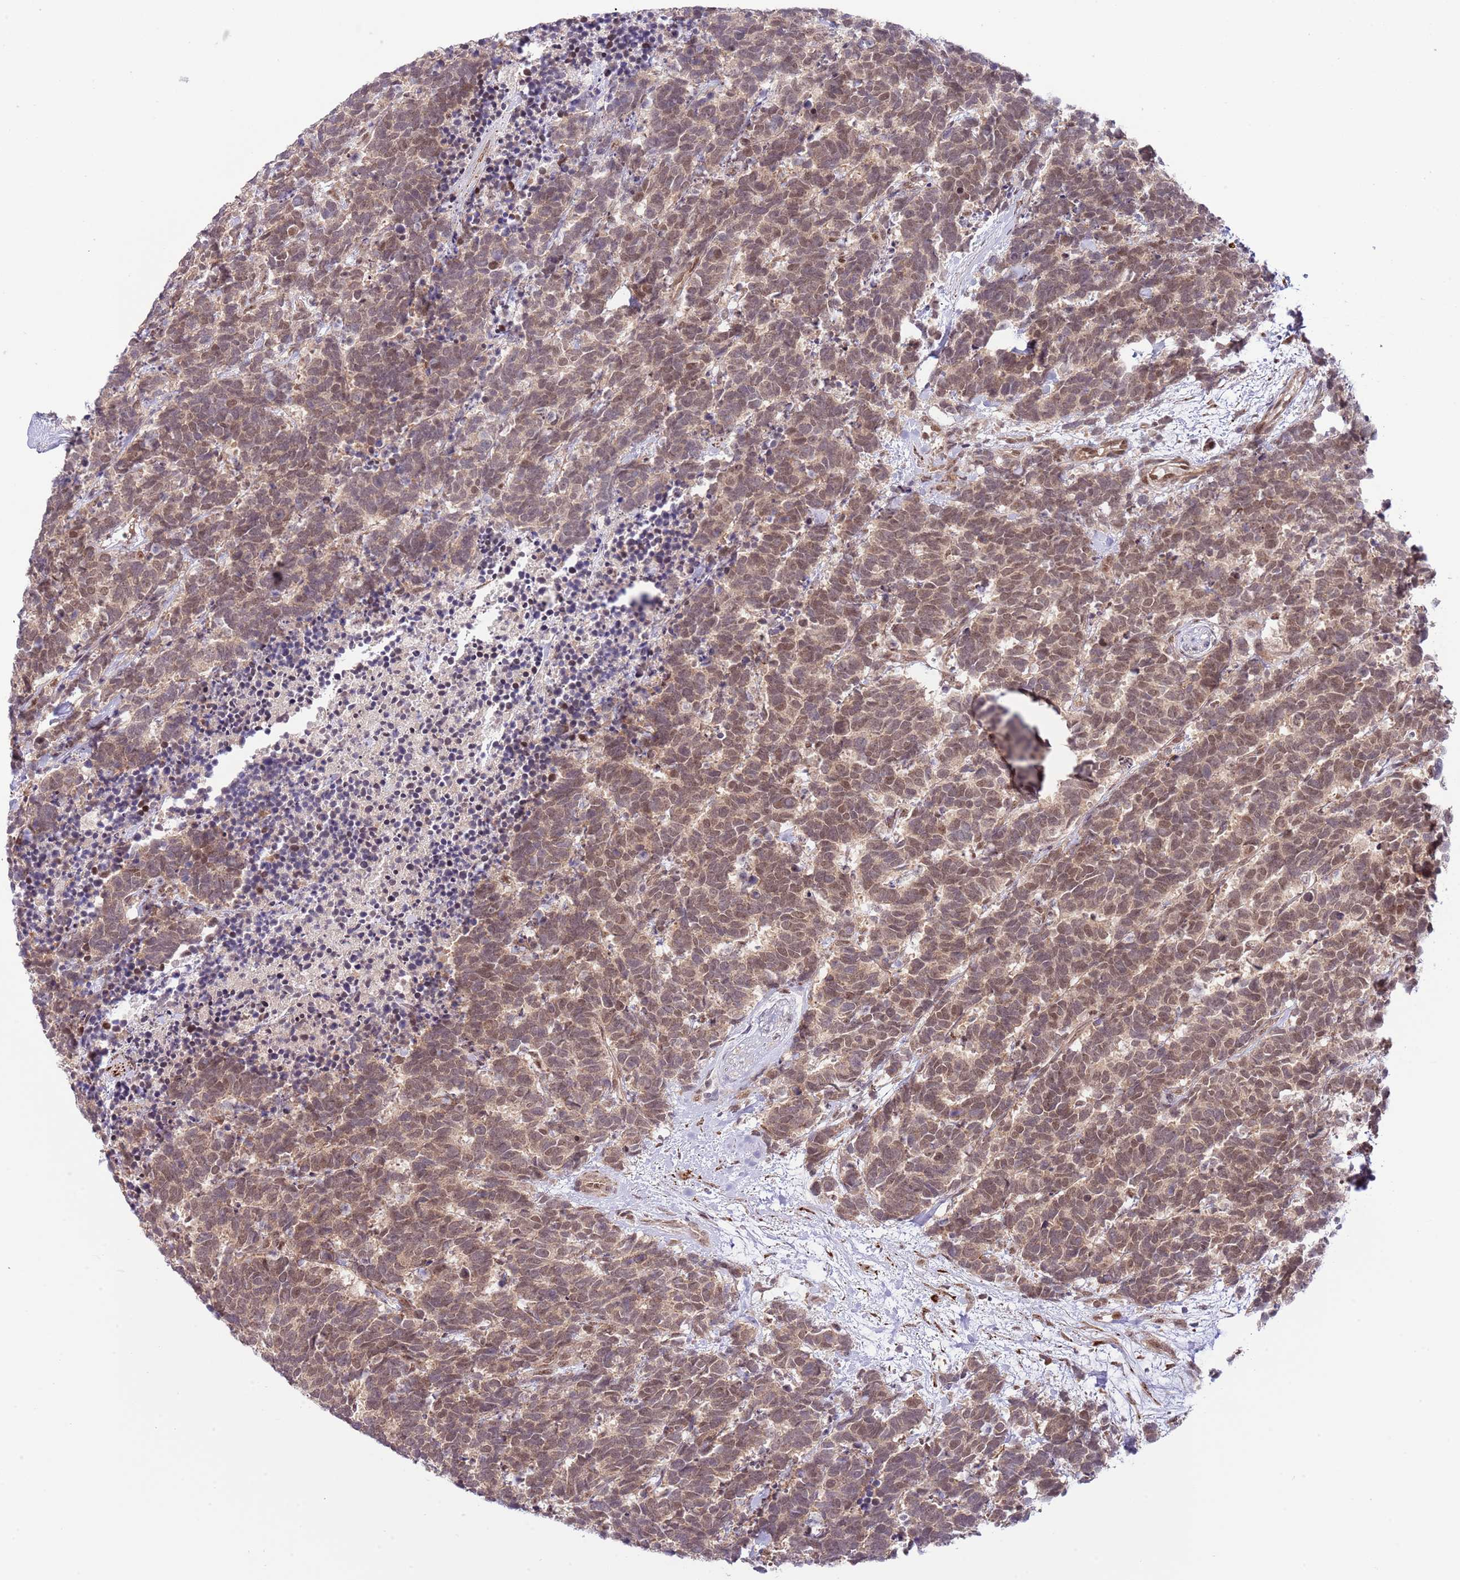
{"staining": {"intensity": "moderate", "quantity": ">75%", "location": "cytoplasmic/membranous,nuclear"}, "tissue": "carcinoid", "cell_type": "Tumor cells", "image_type": "cancer", "snomed": [{"axis": "morphology", "description": "Carcinoma, NOS"}, {"axis": "morphology", "description": "Carcinoid, malignant, NOS"}, {"axis": "topography", "description": "Prostate"}], "caption": "This histopathology image reveals IHC staining of human carcinoid, with medium moderate cytoplasmic/membranous and nuclear staining in approximately >75% of tumor cells.", "gene": "CHD1", "patient": {"sex": "male", "age": 57}}